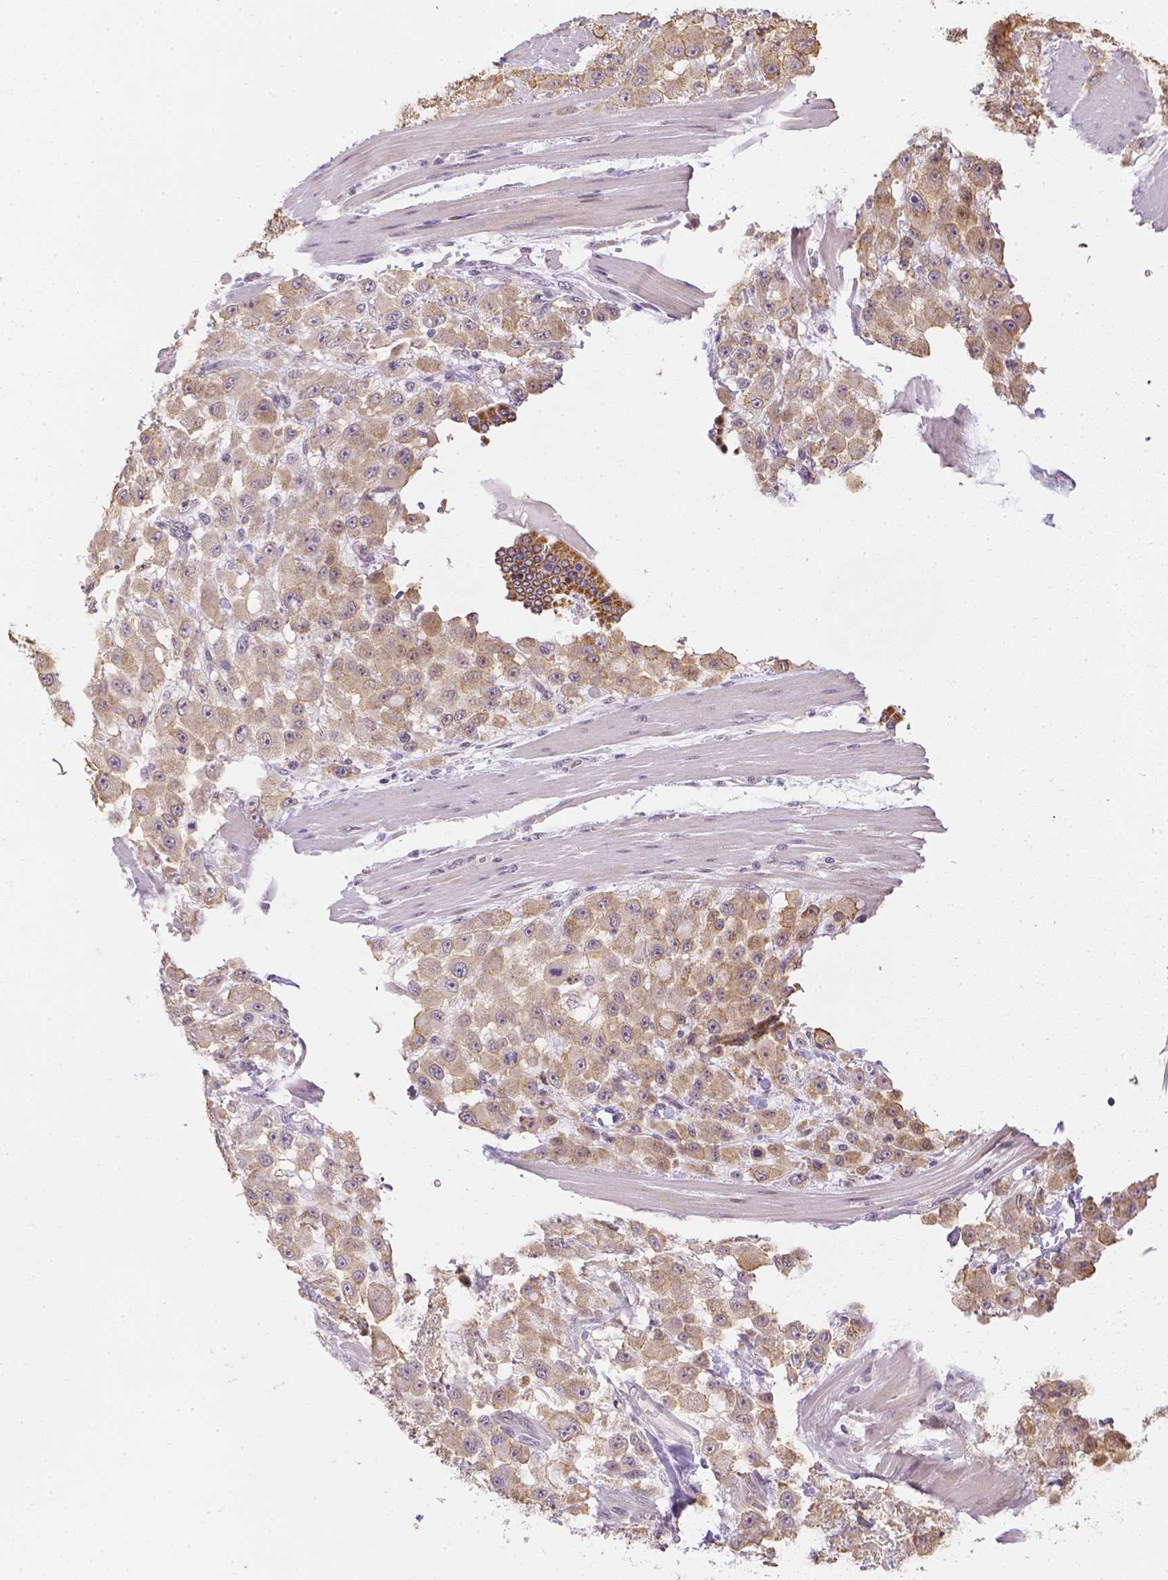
{"staining": {"intensity": "moderate", "quantity": ">75%", "location": "cytoplasmic/membranous"}, "tissue": "stomach cancer", "cell_type": "Tumor cells", "image_type": "cancer", "snomed": [{"axis": "morphology", "description": "Adenocarcinoma, NOS"}, {"axis": "topography", "description": "Stomach"}], "caption": "DAB (3,3'-diaminobenzidine) immunohistochemical staining of human adenocarcinoma (stomach) reveals moderate cytoplasmic/membranous protein expression in approximately >75% of tumor cells.", "gene": "ZNF280B", "patient": {"sex": "female", "age": 76}}